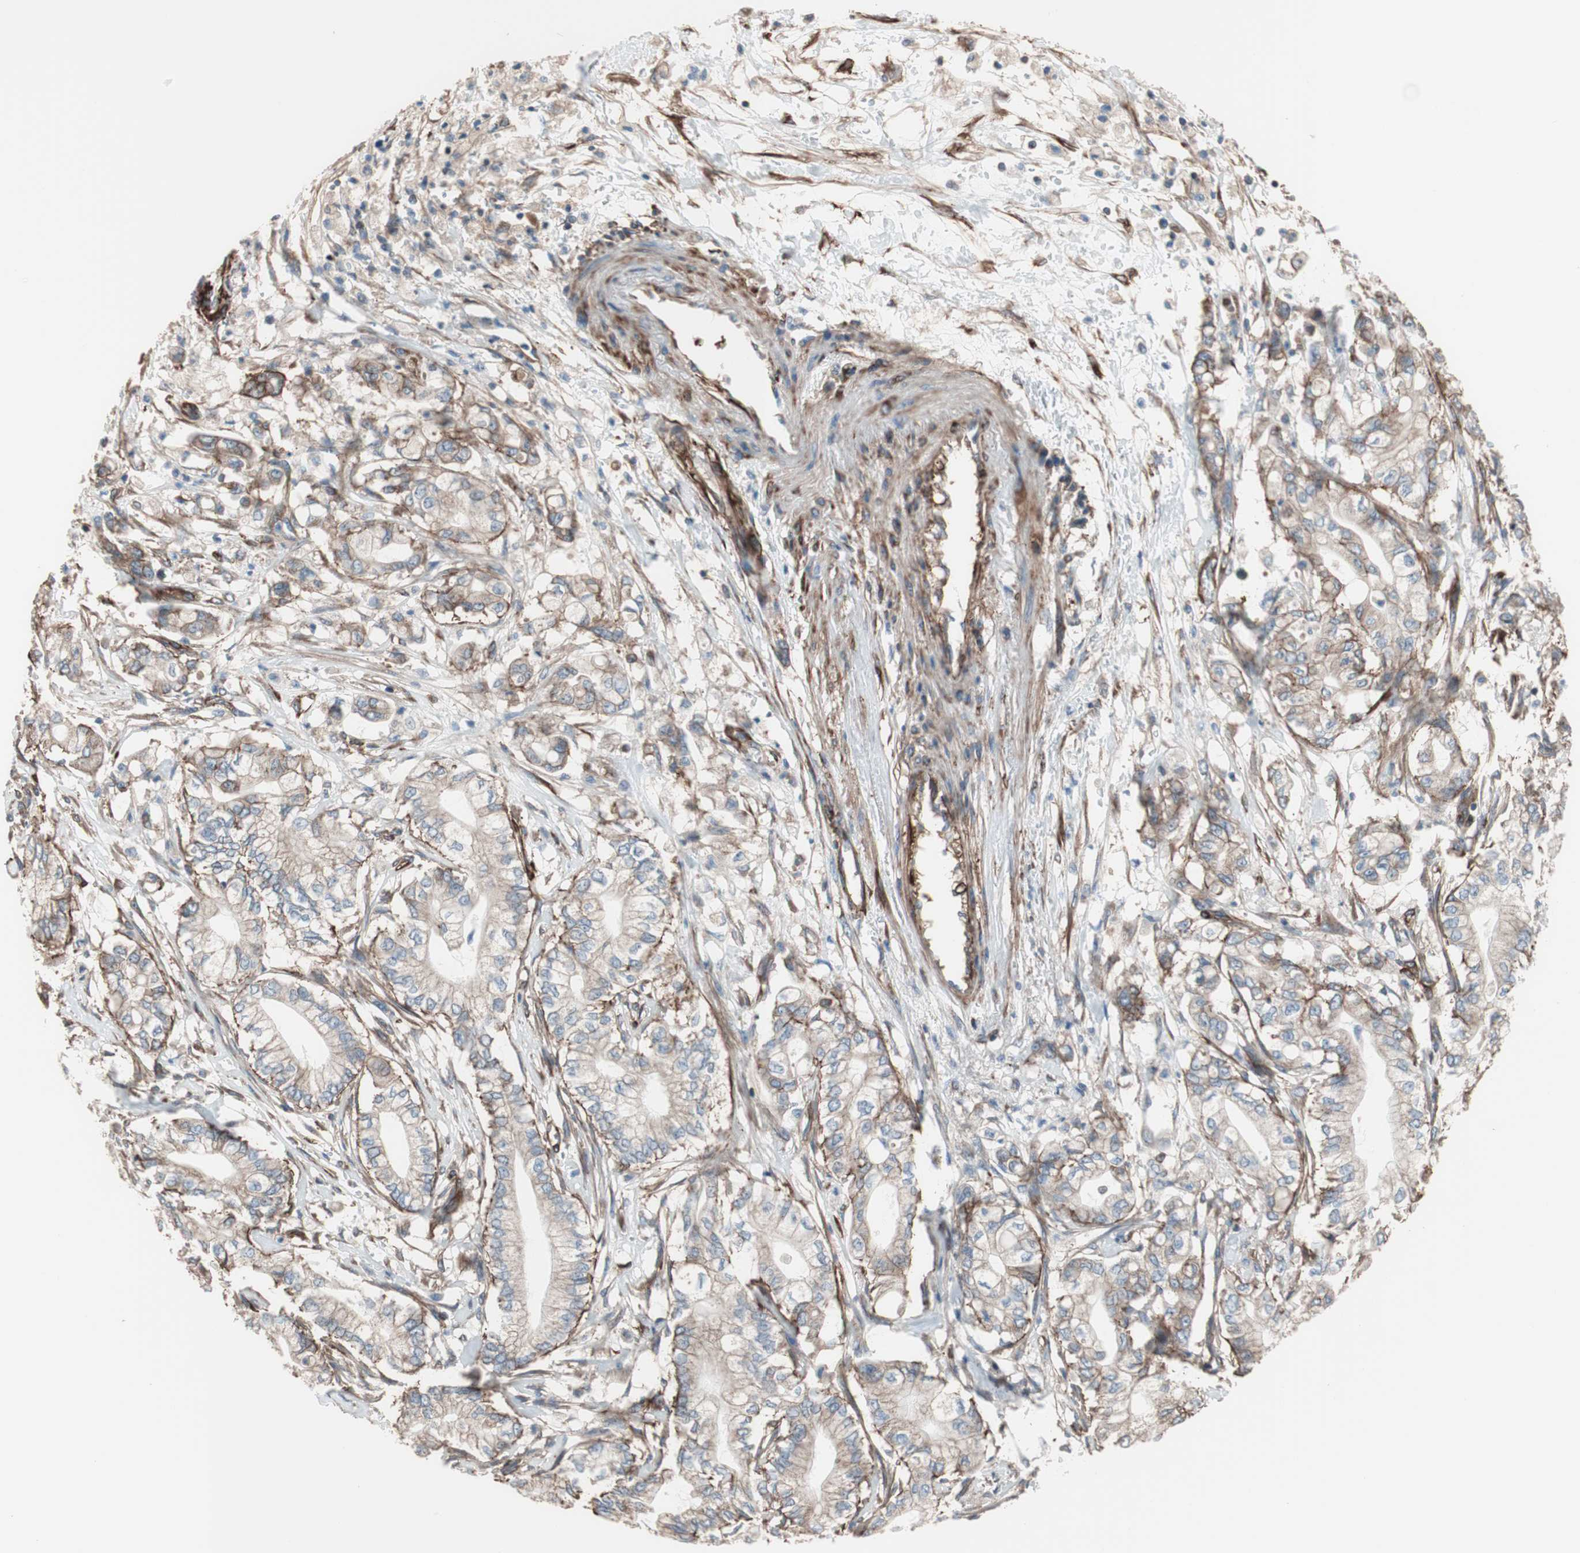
{"staining": {"intensity": "moderate", "quantity": ">75%", "location": "cytoplasmic/membranous"}, "tissue": "pancreatic cancer", "cell_type": "Tumor cells", "image_type": "cancer", "snomed": [{"axis": "morphology", "description": "Adenocarcinoma, NOS"}, {"axis": "topography", "description": "Pancreas"}], "caption": "Immunohistochemistry (IHC) staining of pancreatic adenocarcinoma, which demonstrates medium levels of moderate cytoplasmic/membranous expression in approximately >75% of tumor cells indicating moderate cytoplasmic/membranous protein staining. The staining was performed using DAB (3,3'-diaminobenzidine) (brown) for protein detection and nuclei were counterstained in hematoxylin (blue).", "gene": "GPSM2", "patient": {"sex": "male", "age": 70}}